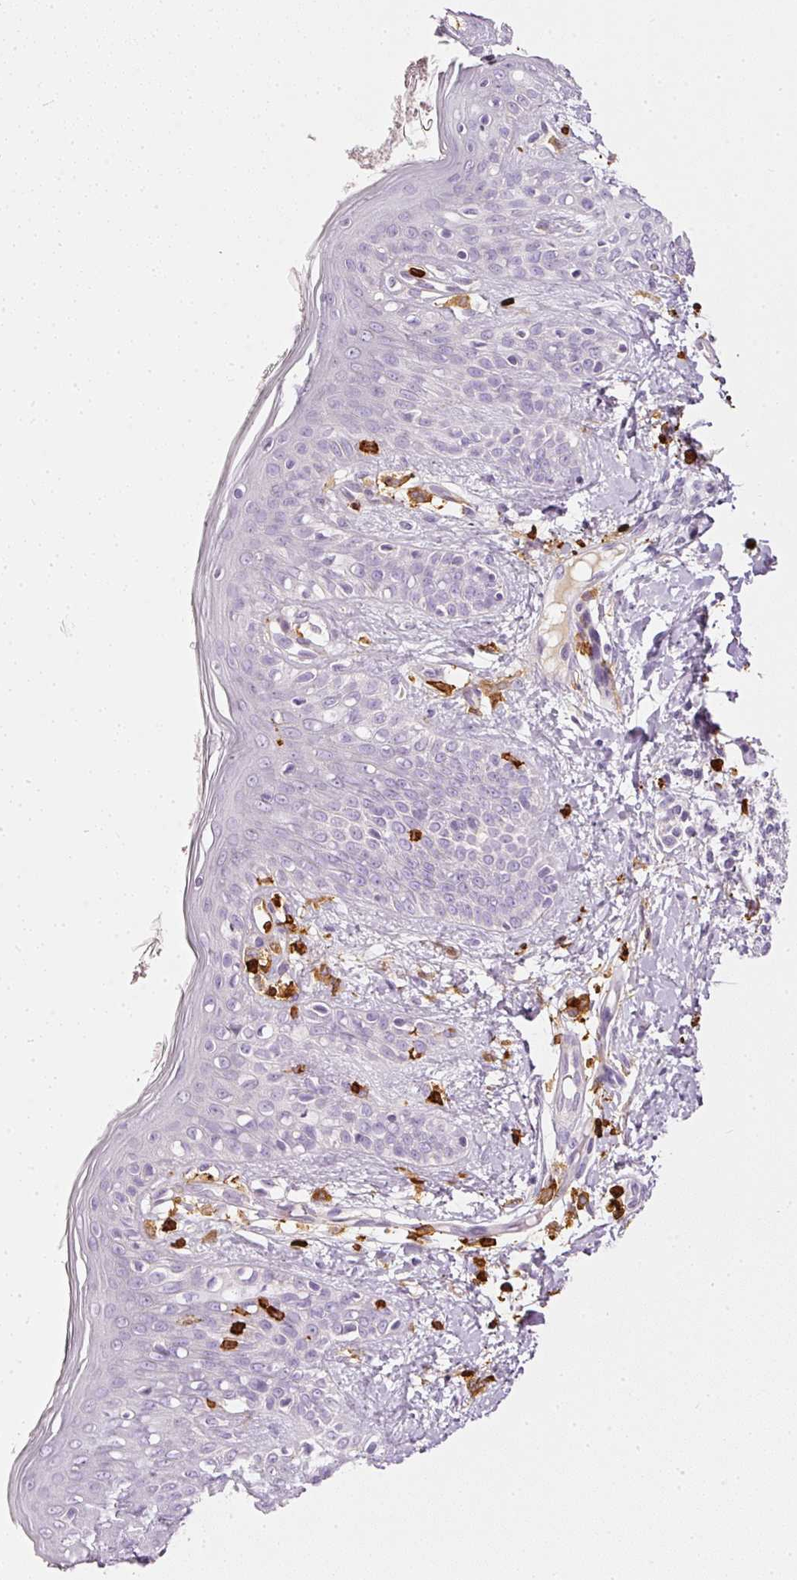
{"staining": {"intensity": "negative", "quantity": "none", "location": "none"}, "tissue": "skin", "cell_type": "Fibroblasts", "image_type": "normal", "snomed": [{"axis": "morphology", "description": "Normal tissue, NOS"}, {"axis": "topography", "description": "Skin"}], "caption": "Immunohistochemistry micrograph of normal human skin stained for a protein (brown), which shows no expression in fibroblasts.", "gene": "EVL", "patient": {"sex": "male", "age": 16}}